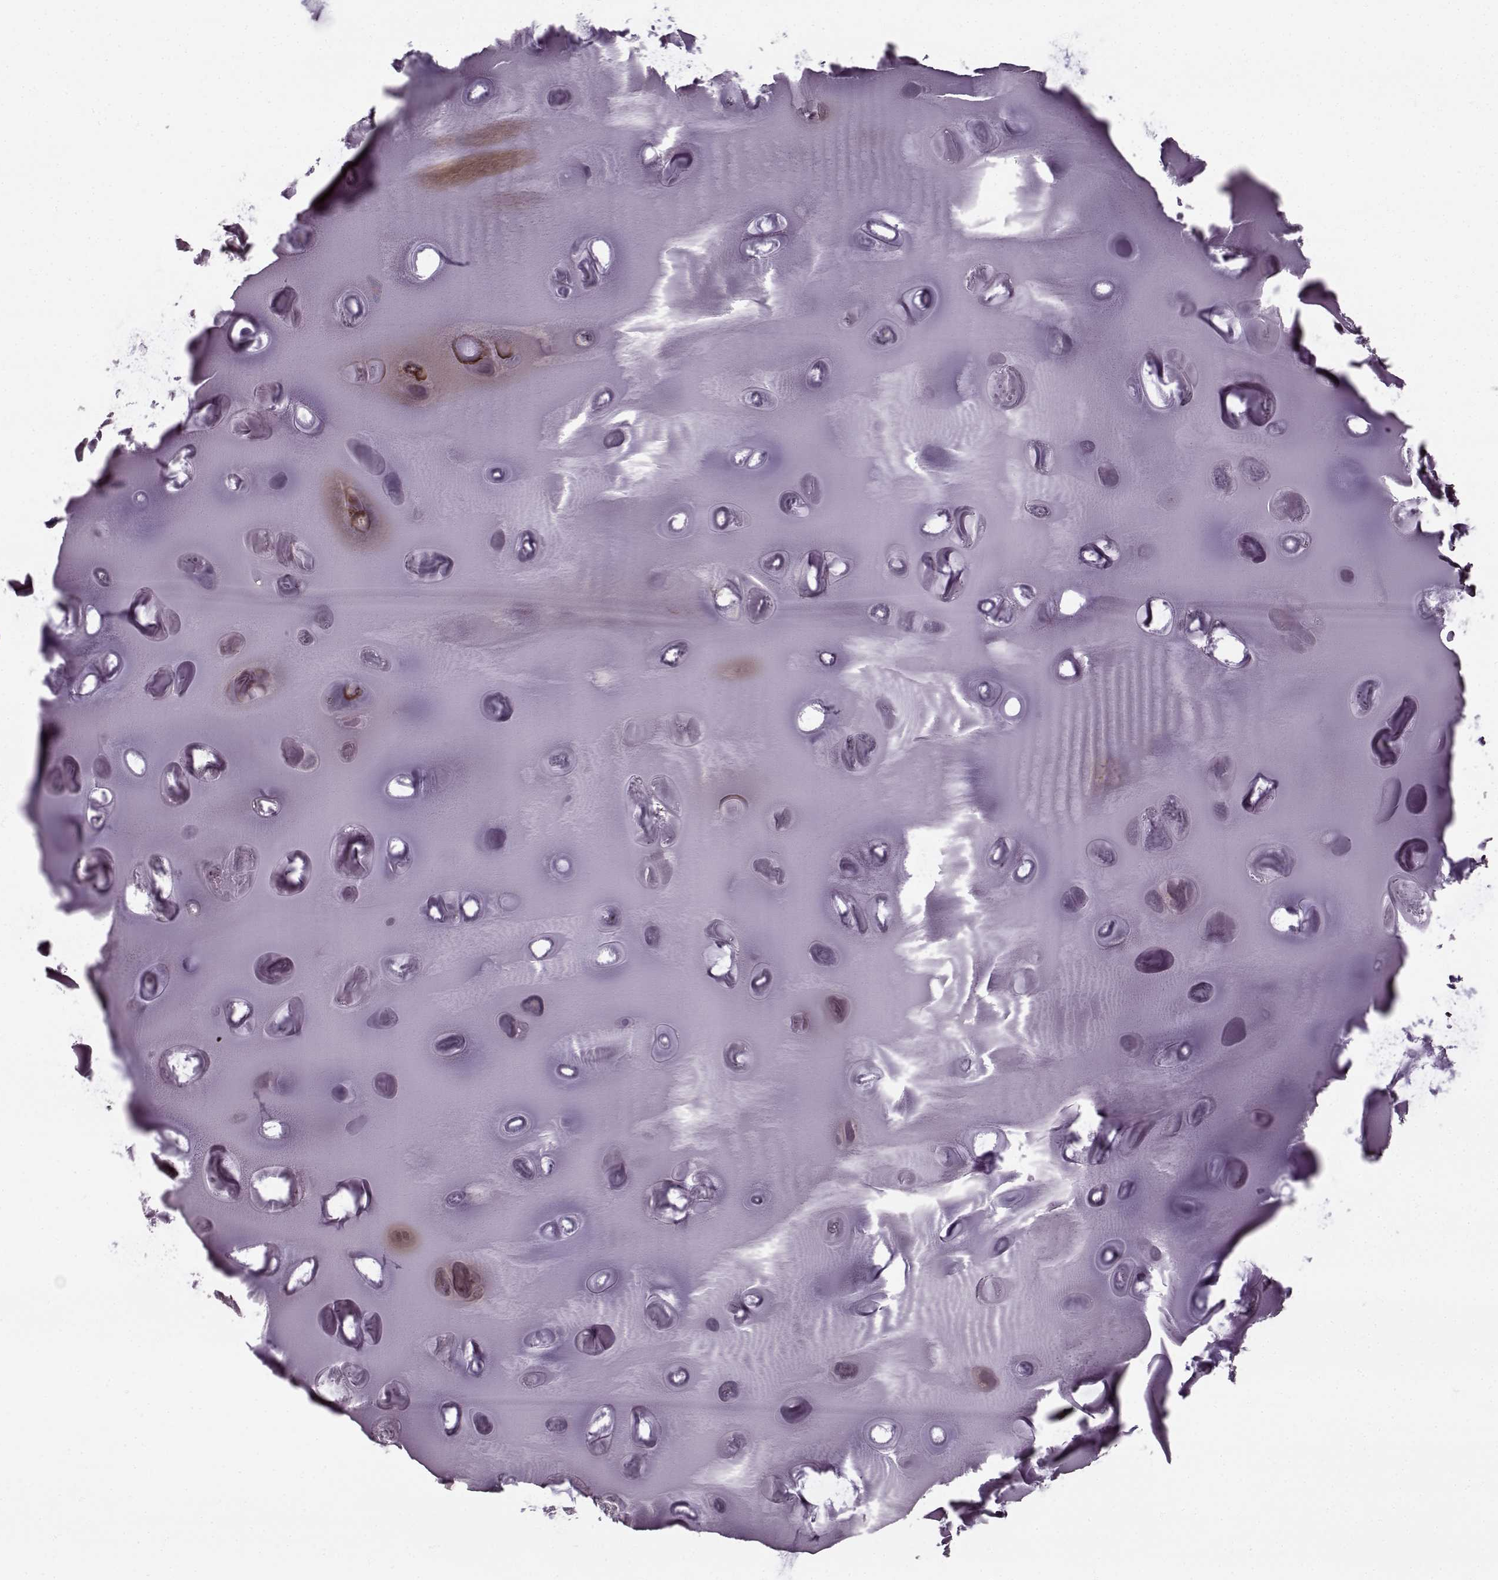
{"staining": {"intensity": "negative", "quantity": "none", "location": "none"}, "tissue": "adipose tissue", "cell_type": "Adipocytes", "image_type": "normal", "snomed": [{"axis": "morphology", "description": "Normal tissue, NOS"}, {"axis": "morphology", "description": "Squamous cell carcinoma, NOS"}, {"axis": "topography", "description": "Cartilage tissue"}, {"axis": "topography", "description": "Lung"}], "caption": "Protein analysis of normal adipose tissue demonstrates no significant staining in adipocytes.", "gene": "NRL", "patient": {"sex": "male", "age": 66}}